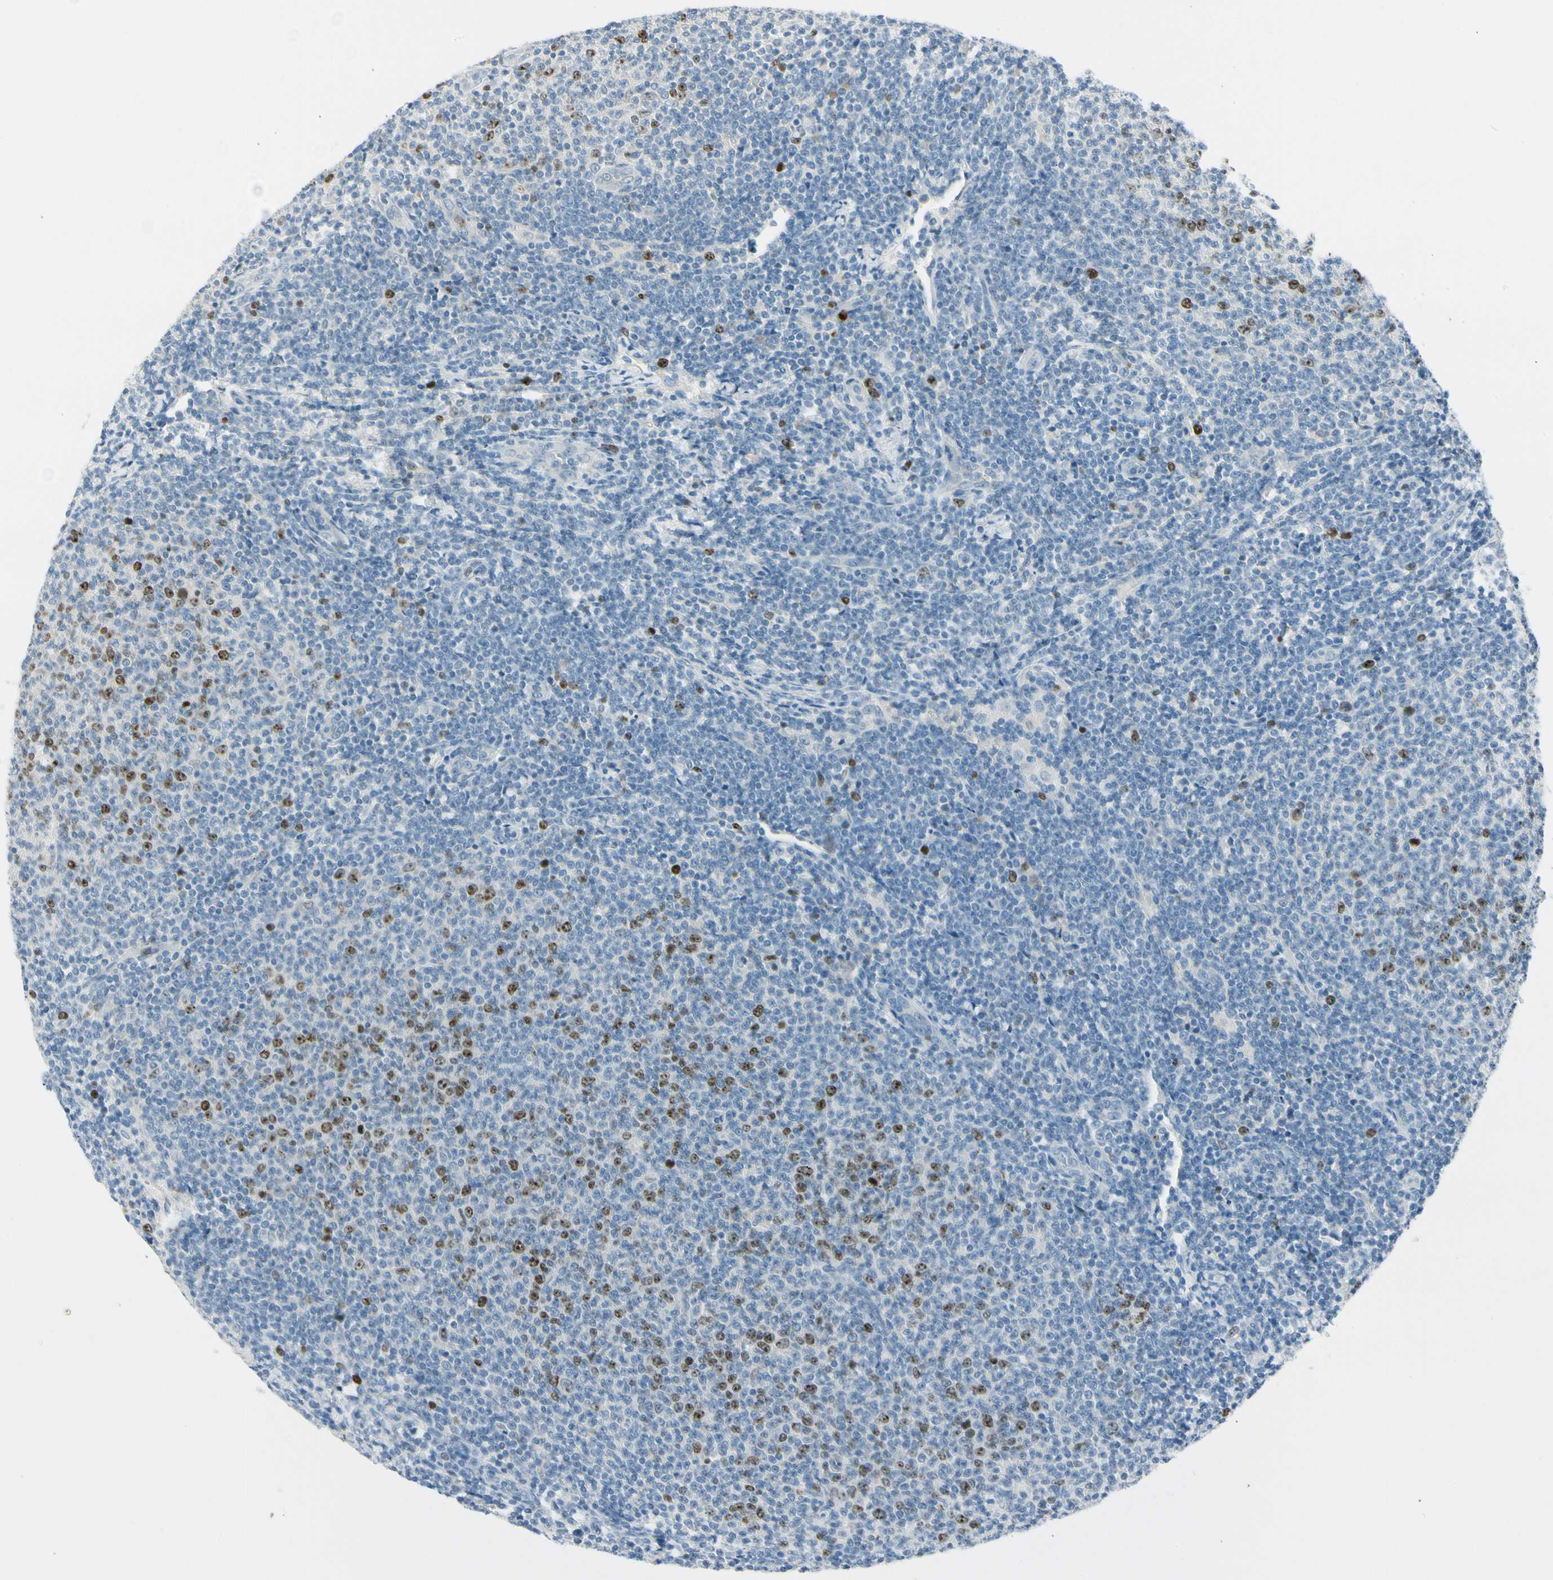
{"staining": {"intensity": "moderate", "quantity": "<25%", "location": "nuclear"}, "tissue": "lymphoma", "cell_type": "Tumor cells", "image_type": "cancer", "snomed": [{"axis": "morphology", "description": "Malignant lymphoma, non-Hodgkin's type, Low grade"}, {"axis": "topography", "description": "Lymph node"}], "caption": "This is a micrograph of IHC staining of lymphoma, which shows moderate positivity in the nuclear of tumor cells.", "gene": "PITX1", "patient": {"sex": "male", "age": 66}}